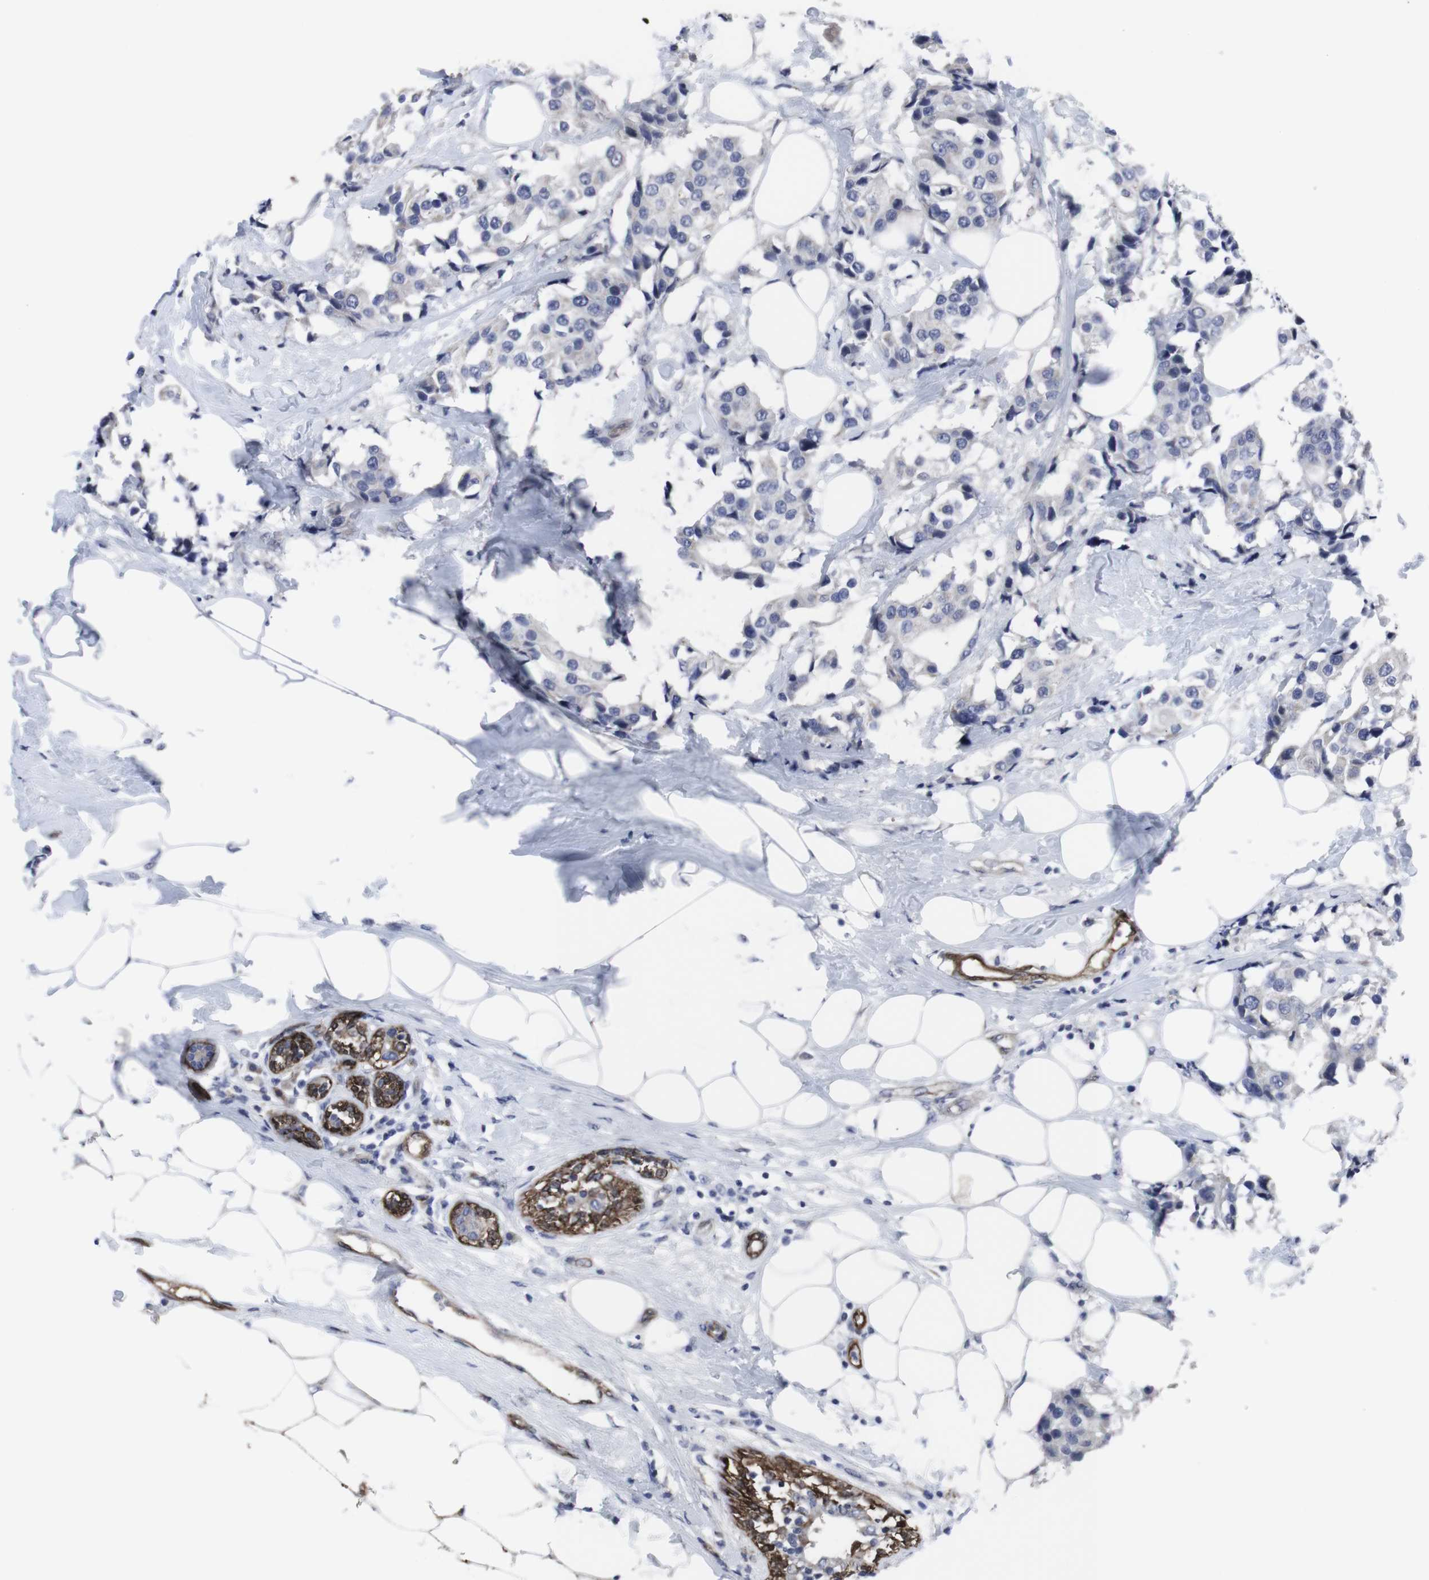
{"staining": {"intensity": "negative", "quantity": "none", "location": "none"}, "tissue": "breast cancer", "cell_type": "Tumor cells", "image_type": "cancer", "snomed": [{"axis": "morphology", "description": "Normal tissue, NOS"}, {"axis": "morphology", "description": "Duct carcinoma"}, {"axis": "topography", "description": "Breast"}], "caption": "This is a image of immunohistochemistry staining of infiltrating ductal carcinoma (breast), which shows no staining in tumor cells. Nuclei are stained in blue.", "gene": "SNCG", "patient": {"sex": "female", "age": 39}}